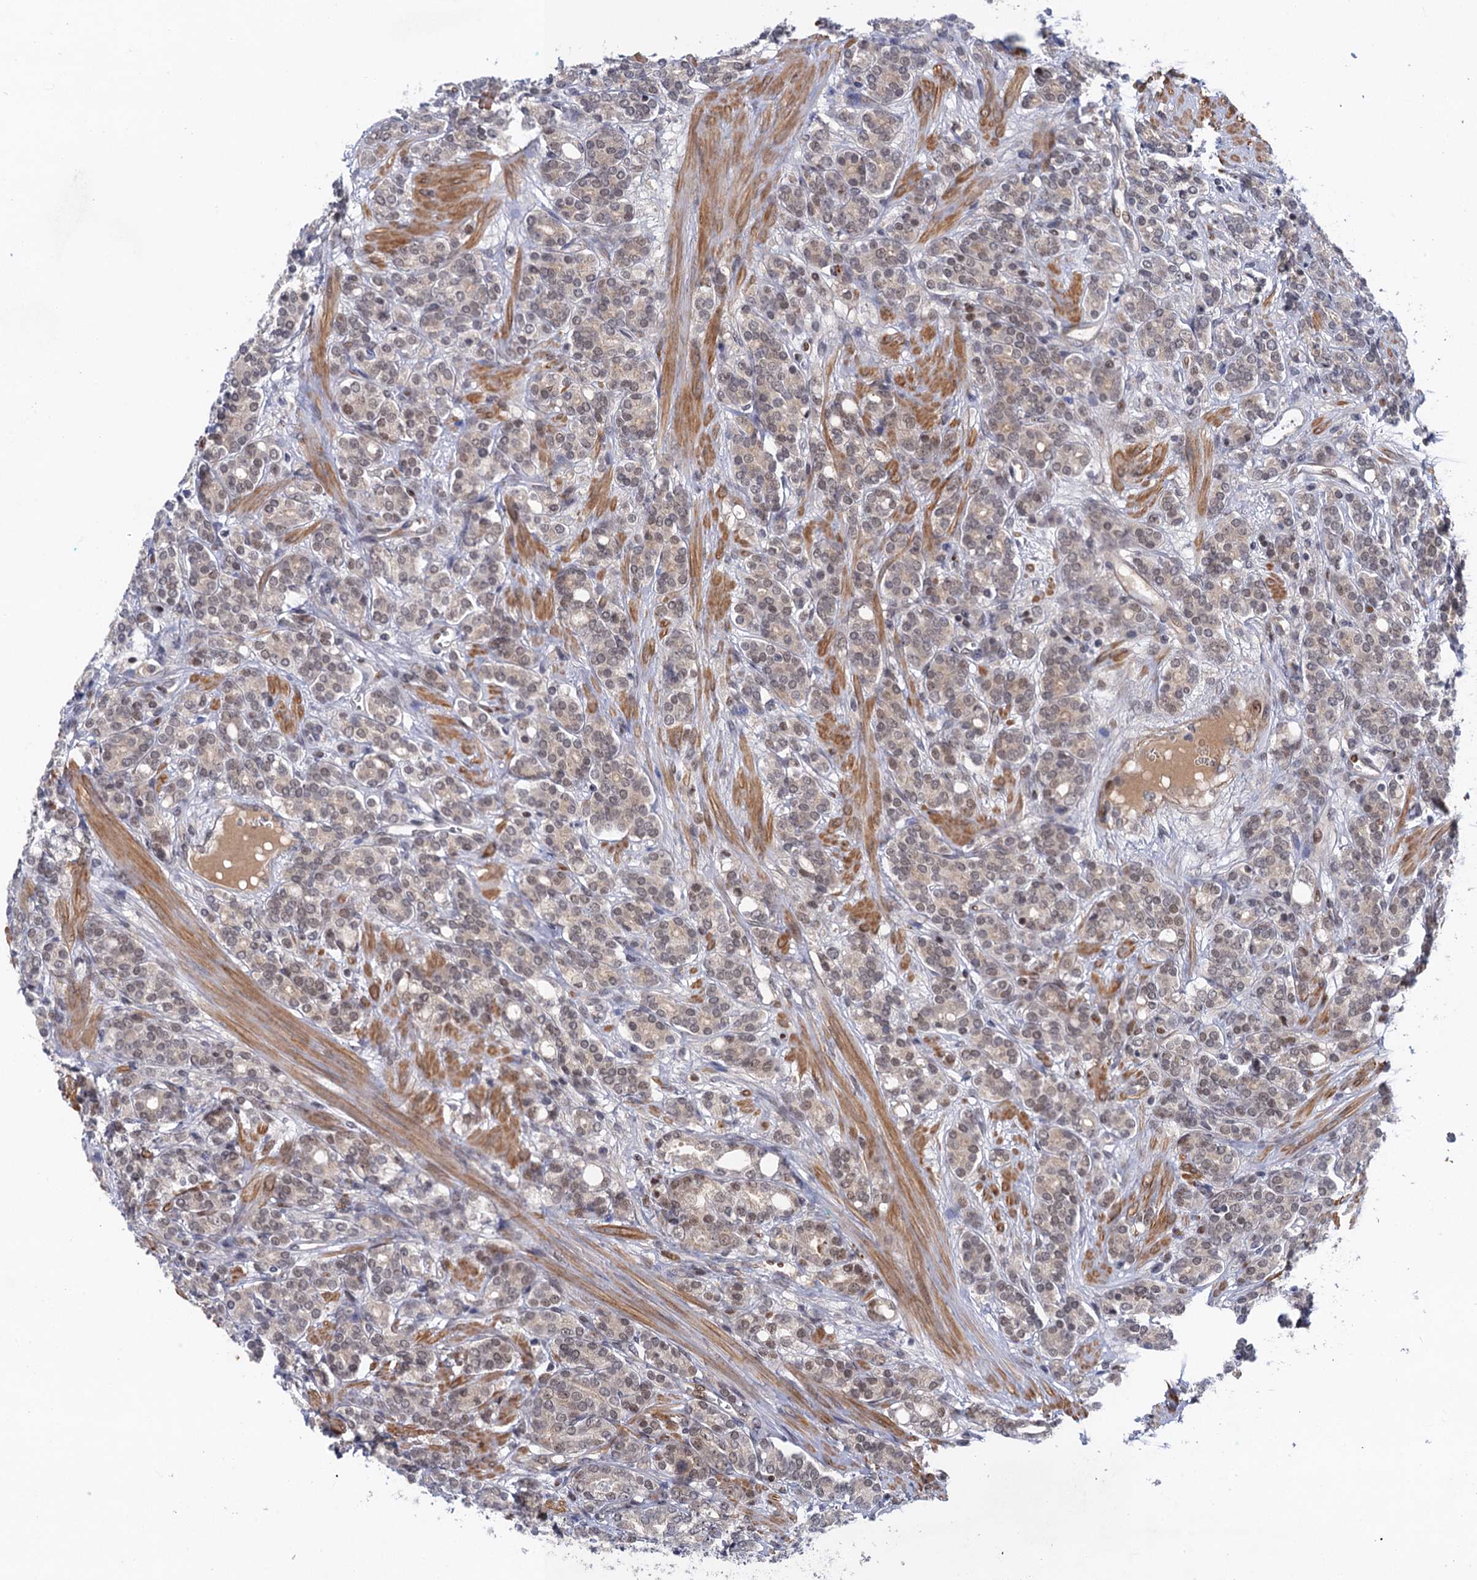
{"staining": {"intensity": "weak", "quantity": ">75%", "location": "nuclear"}, "tissue": "prostate cancer", "cell_type": "Tumor cells", "image_type": "cancer", "snomed": [{"axis": "morphology", "description": "Adenocarcinoma, High grade"}, {"axis": "topography", "description": "Prostate"}], "caption": "An IHC image of neoplastic tissue is shown. Protein staining in brown highlights weak nuclear positivity in prostate cancer within tumor cells.", "gene": "NEK8", "patient": {"sex": "male", "age": 62}}